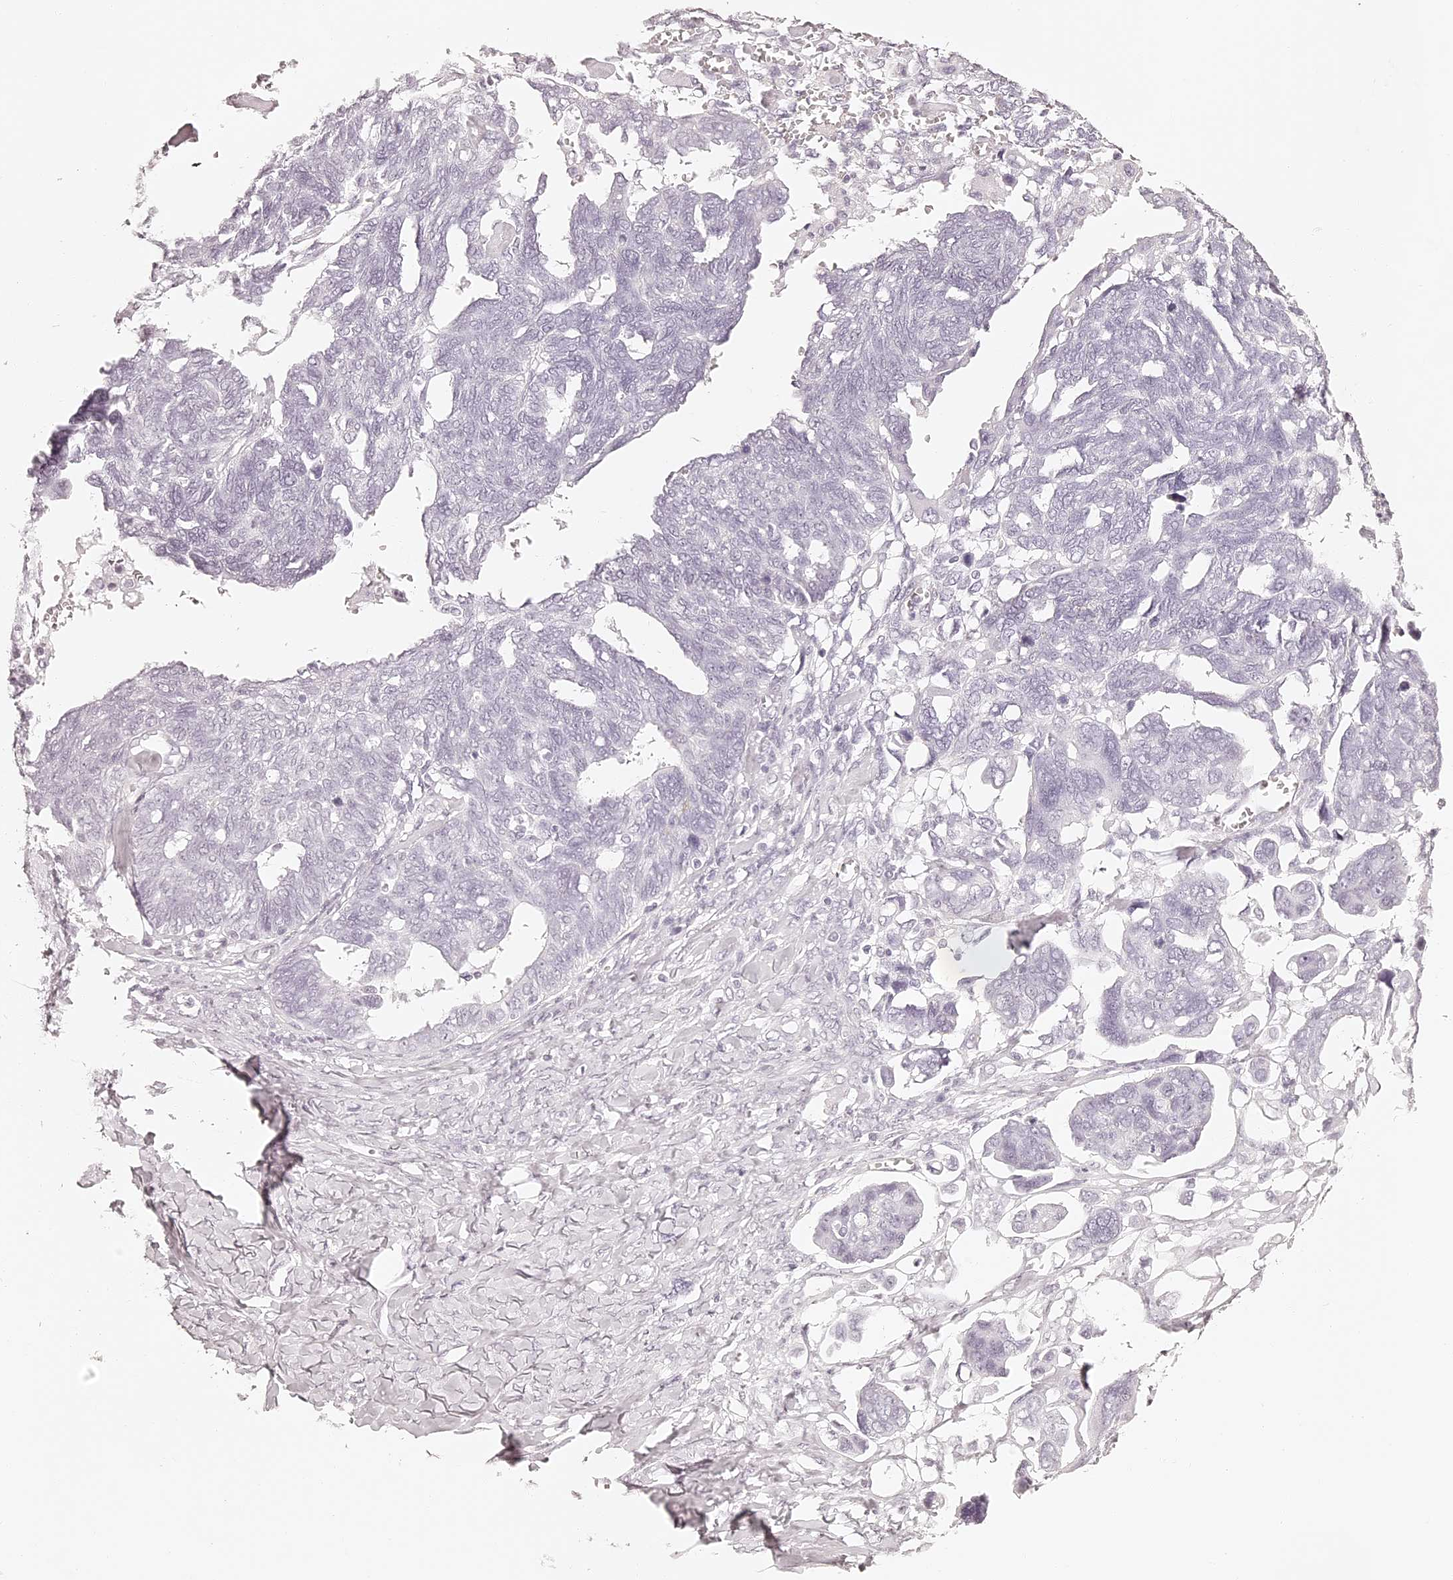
{"staining": {"intensity": "negative", "quantity": "none", "location": "none"}, "tissue": "ovarian cancer", "cell_type": "Tumor cells", "image_type": "cancer", "snomed": [{"axis": "morphology", "description": "Cystadenocarcinoma, serous, NOS"}, {"axis": "topography", "description": "Ovary"}], "caption": "IHC photomicrograph of neoplastic tissue: human serous cystadenocarcinoma (ovarian) stained with DAB (3,3'-diaminobenzidine) demonstrates no significant protein staining in tumor cells.", "gene": "ELAPOR1", "patient": {"sex": "female", "age": 79}}